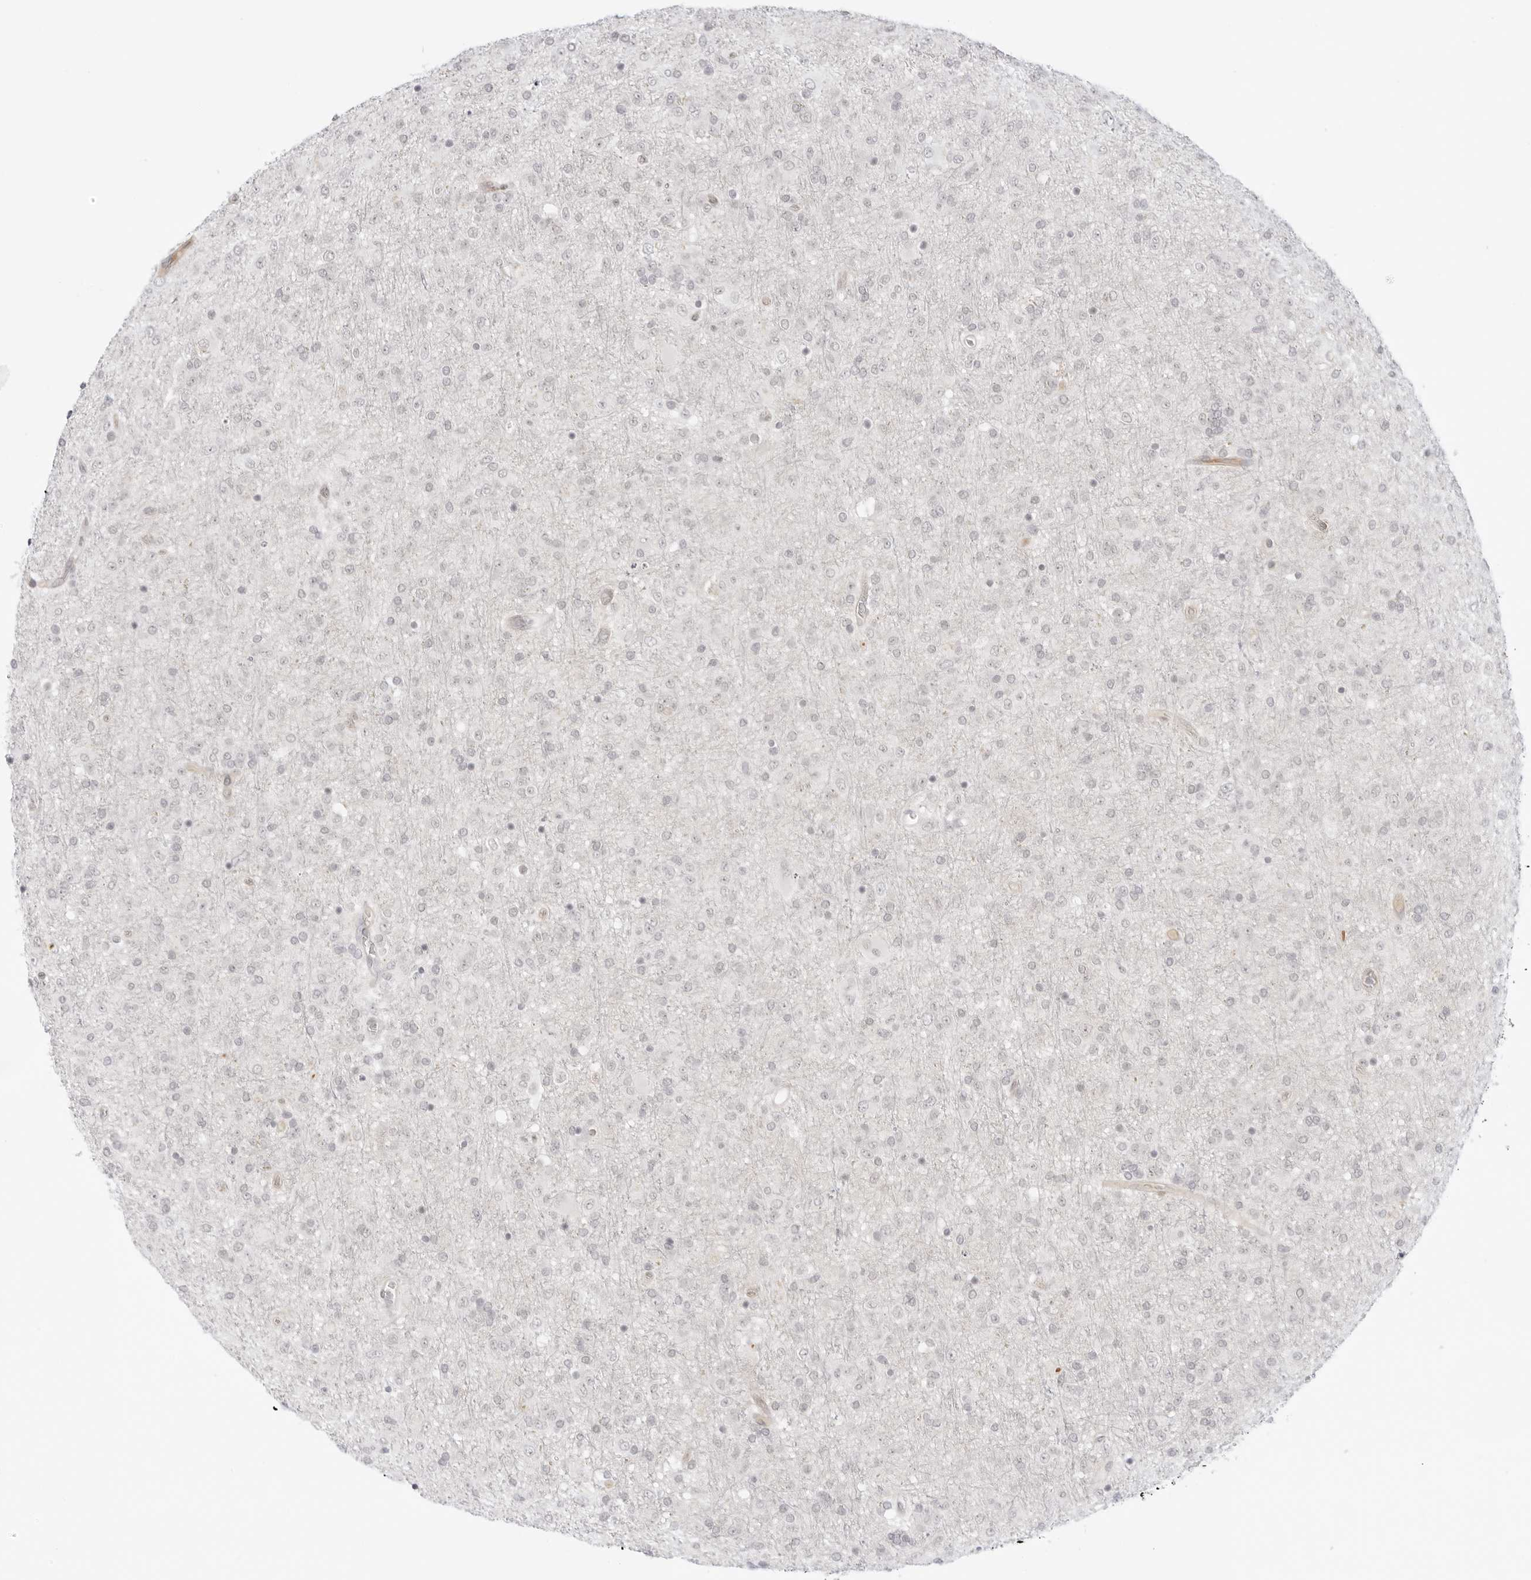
{"staining": {"intensity": "weak", "quantity": "<25%", "location": "nuclear"}, "tissue": "glioma", "cell_type": "Tumor cells", "image_type": "cancer", "snomed": [{"axis": "morphology", "description": "Glioma, malignant, Low grade"}, {"axis": "topography", "description": "Brain"}], "caption": "Human glioma stained for a protein using IHC reveals no expression in tumor cells.", "gene": "MED18", "patient": {"sex": "male", "age": 65}}